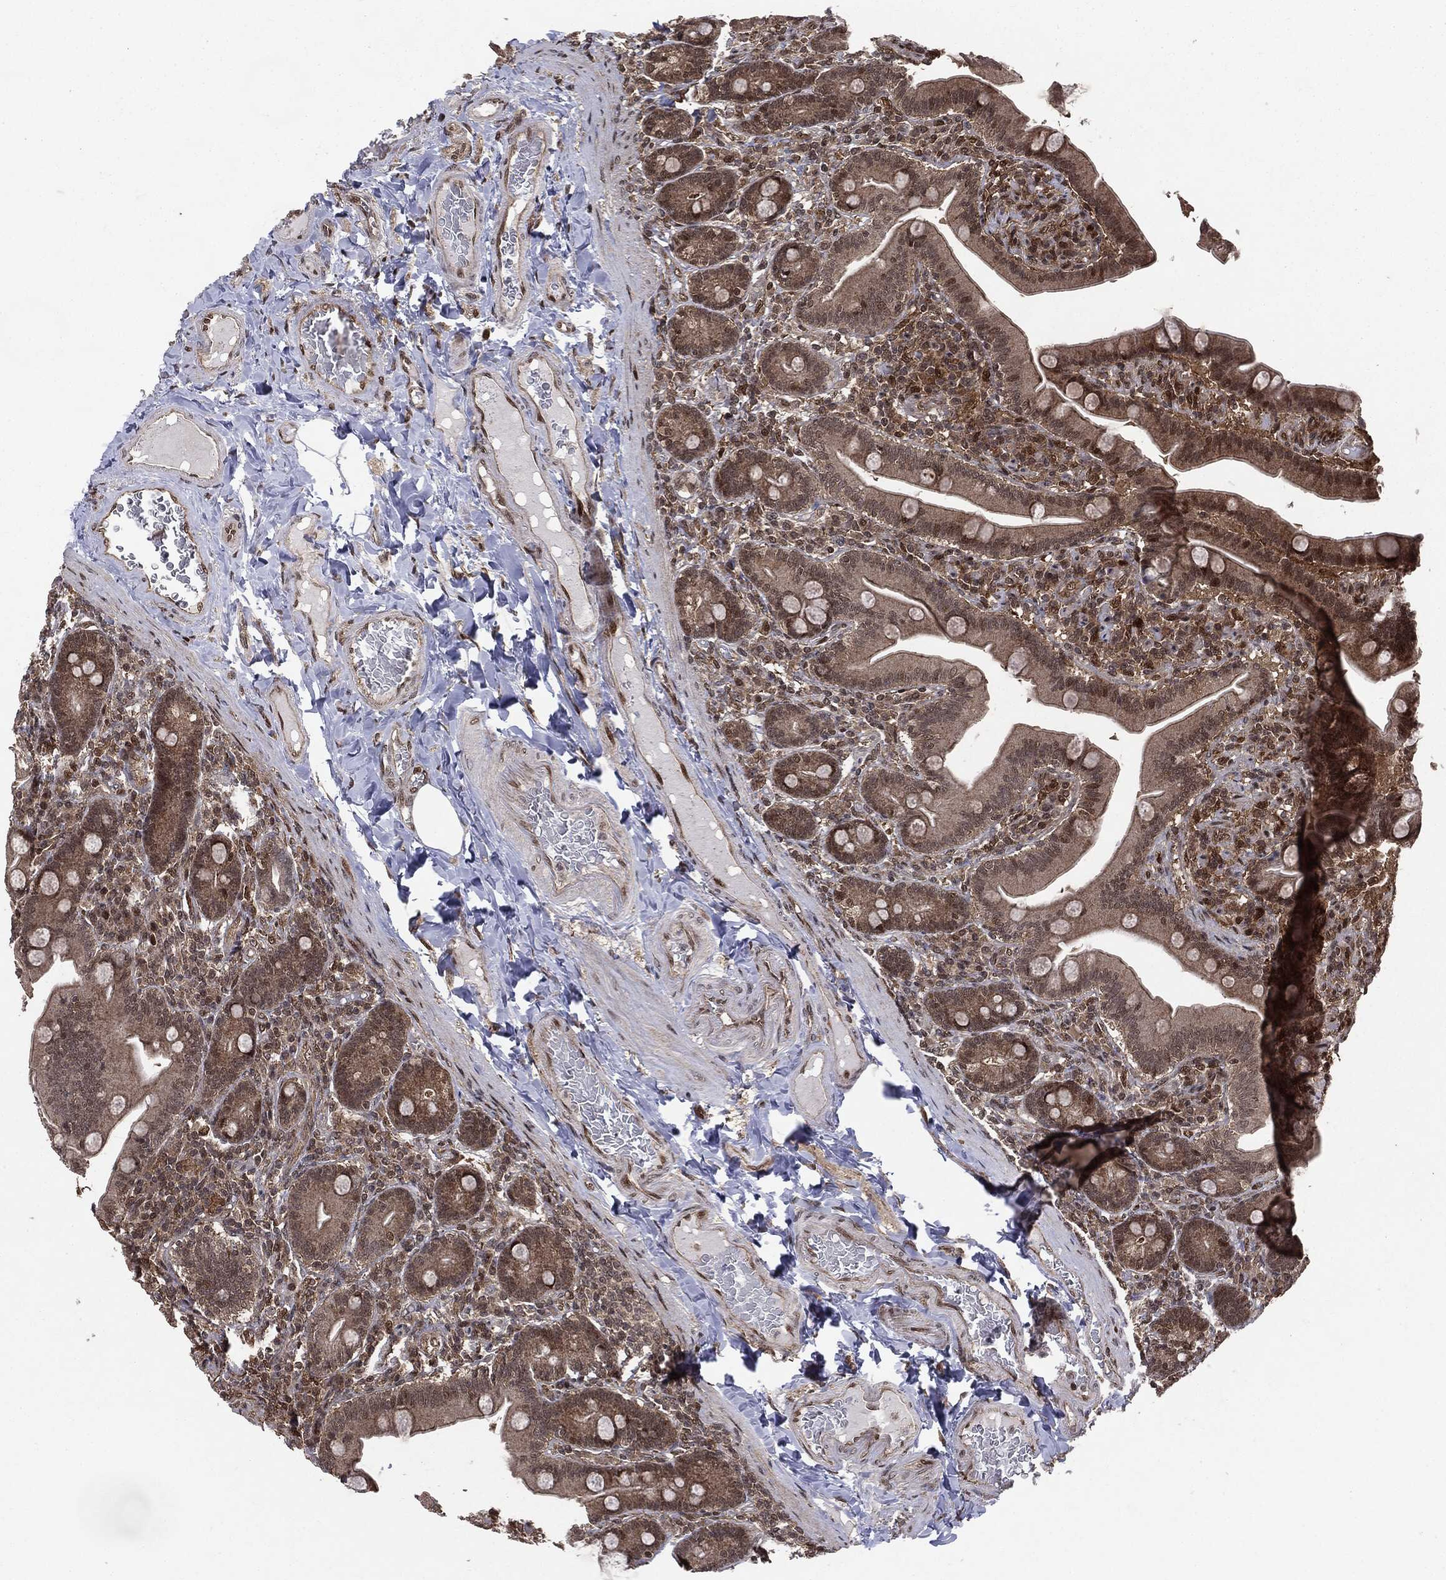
{"staining": {"intensity": "weak", "quantity": "25%-75%", "location": "cytoplasmic/membranous,nuclear"}, "tissue": "small intestine", "cell_type": "Glandular cells", "image_type": "normal", "snomed": [{"axis": "morphology", "description": "Normal tissue, NOS"}, {"axis": "topography", "description": "Small intestine"}], "caption": "Immunohistochemistry photomicrograph of benign human small intestine stained for a protein (brown), which displays low levels of weak cytoplasmic/membranous,nuclear expression in about 25%-75% of glandular cells.", "gene": "PTPA", "patient": {"sex": "male", "age": 66}}